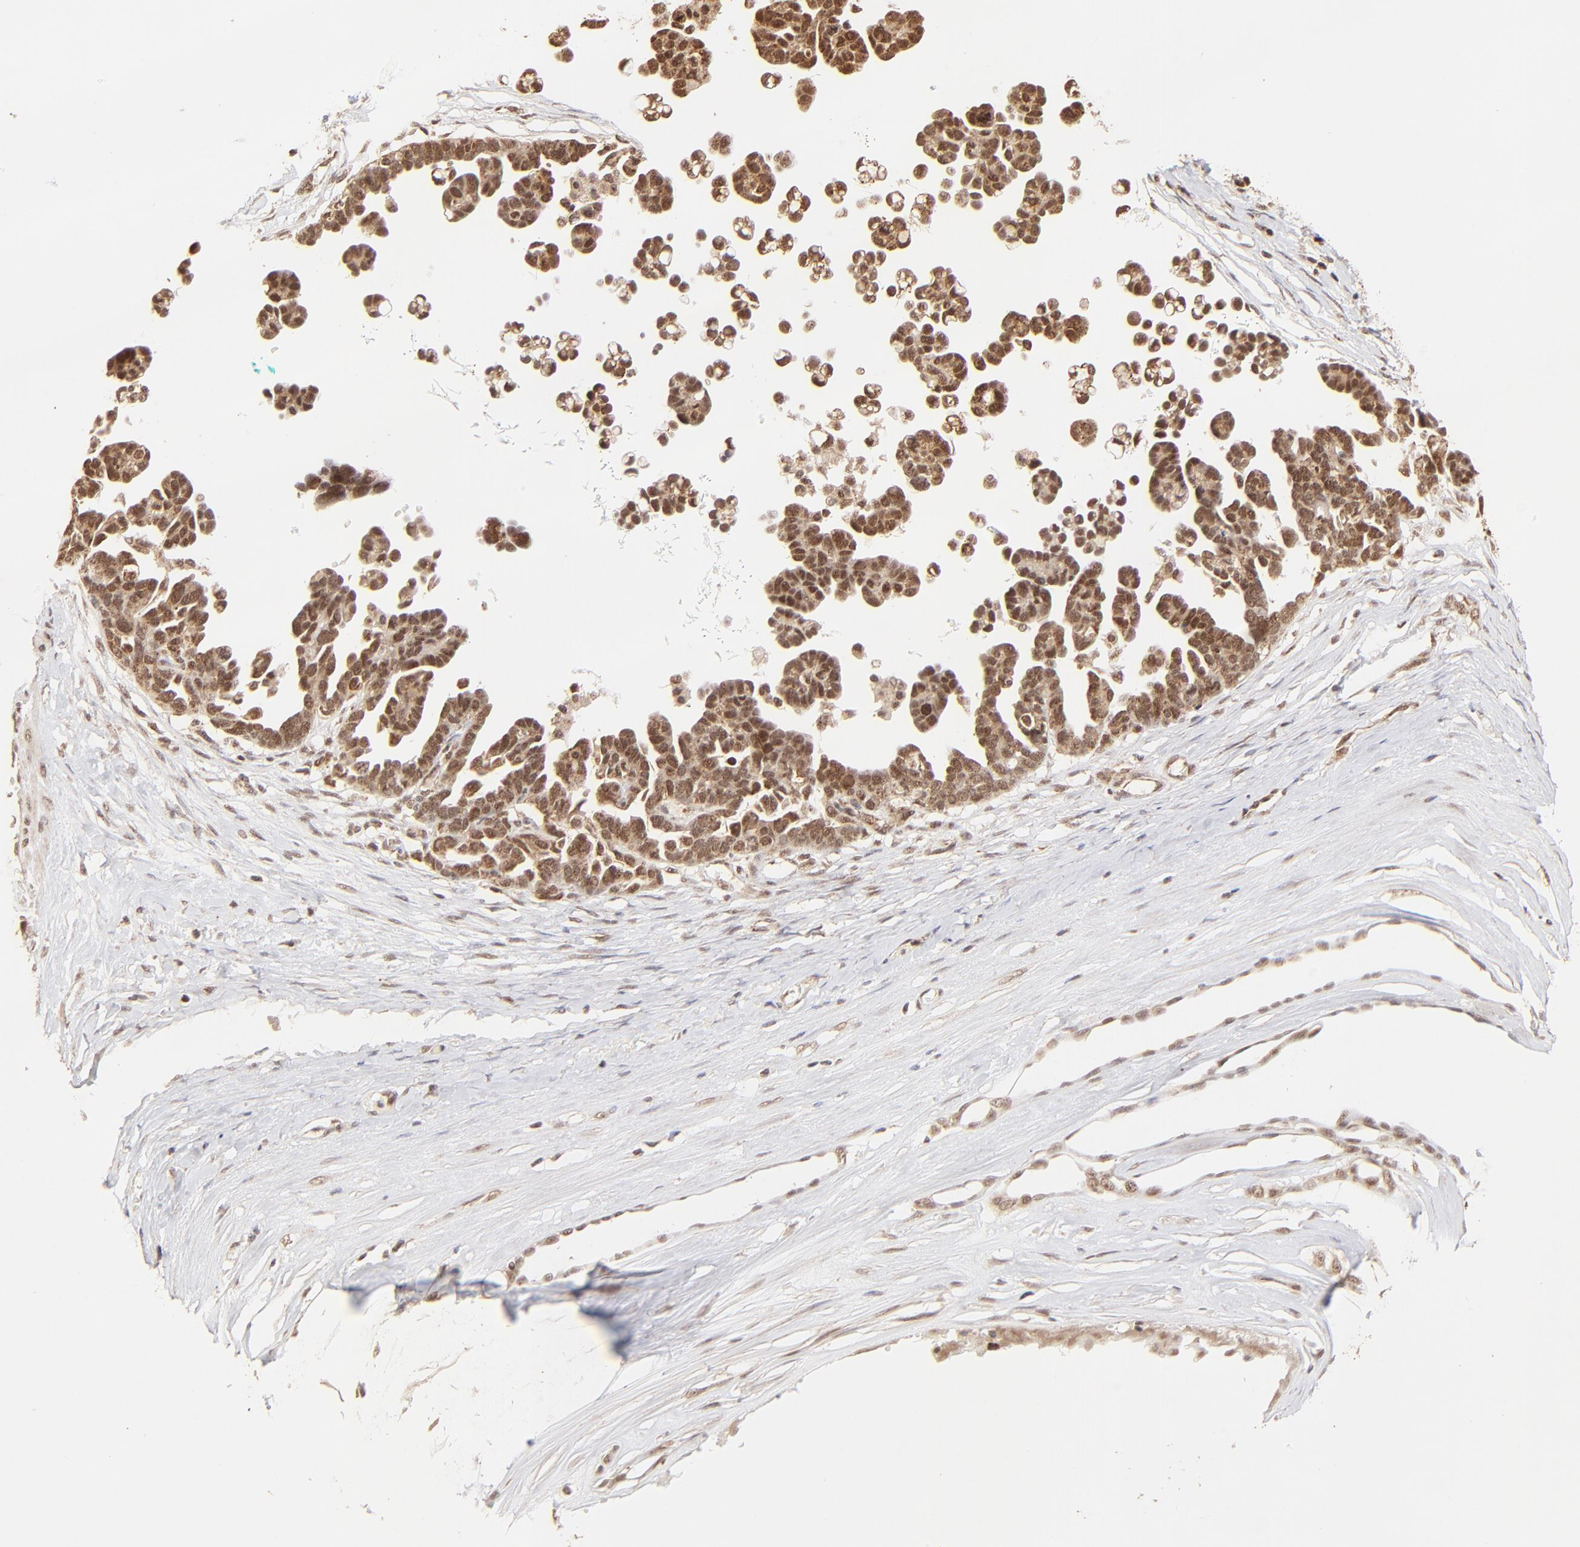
{"staining": {"intensity": "strong", "quantity": ">75%", "location": "cytoplasmic/membranous,nuclear"}, "tissue": "ovarian cancer", "cell_type": "Tumor cells", "image_type": "cancer", "snomed": [{"axis": "morphology", "description": "Cystadenocarcinoma, serous, NOS"}, {"axis": "topography", "description": "Ovary"}], "caption": "Serous cystadenocarcinoma (ovarian) stained for a protein shows strong cytoplasmic/membranous and nuclear positivity in tumor cells. (Stains: DAB in brown, nuclei in blue, Microscopy: brightfield microscopy at high magnification).", "gene": "MED15", "patient": {"sex": "female", "age": 54}}